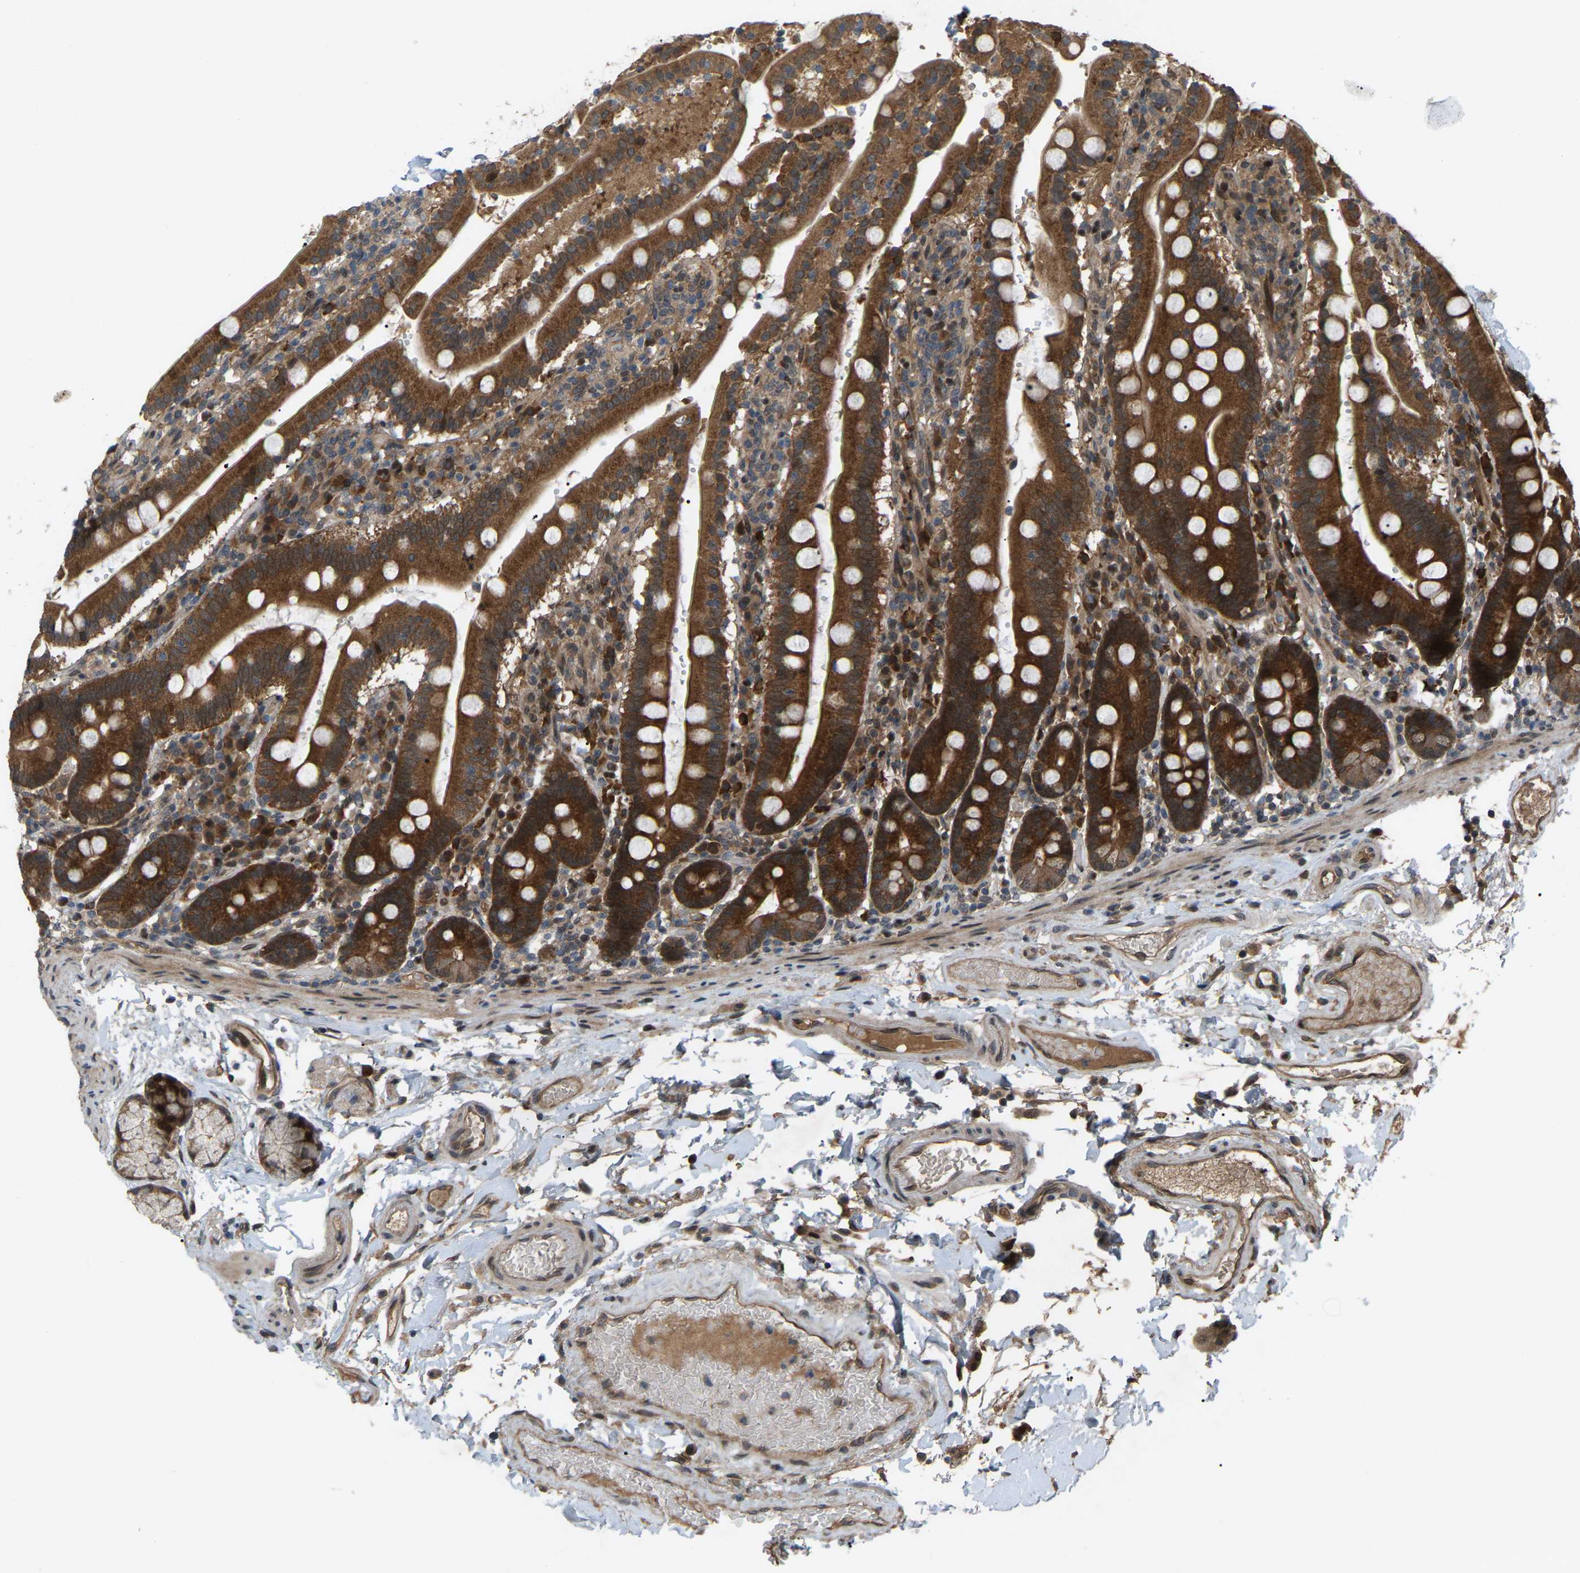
{"staining": {"intensity": "strong", "quantity": ">75%", "location": "cytoplasmic/membranous"}, "tissue": "duodenum", "cell_type": "Glandular cells", "image_type": "normal", "snomed": [{"axis": "morphology", "description": "Normal tissue, NOS"}, {"axis": "topography", "description": "Small intestine, NOS"}], "caption": "Glandular cells exhibit high levels of strong cytoplasmic/membranous expression in approximately >75% of cells in normal human duodenum. Nuclei are stained in blue.", "gene": "CROT", "patient": {"sex": "female", "age": 71}}